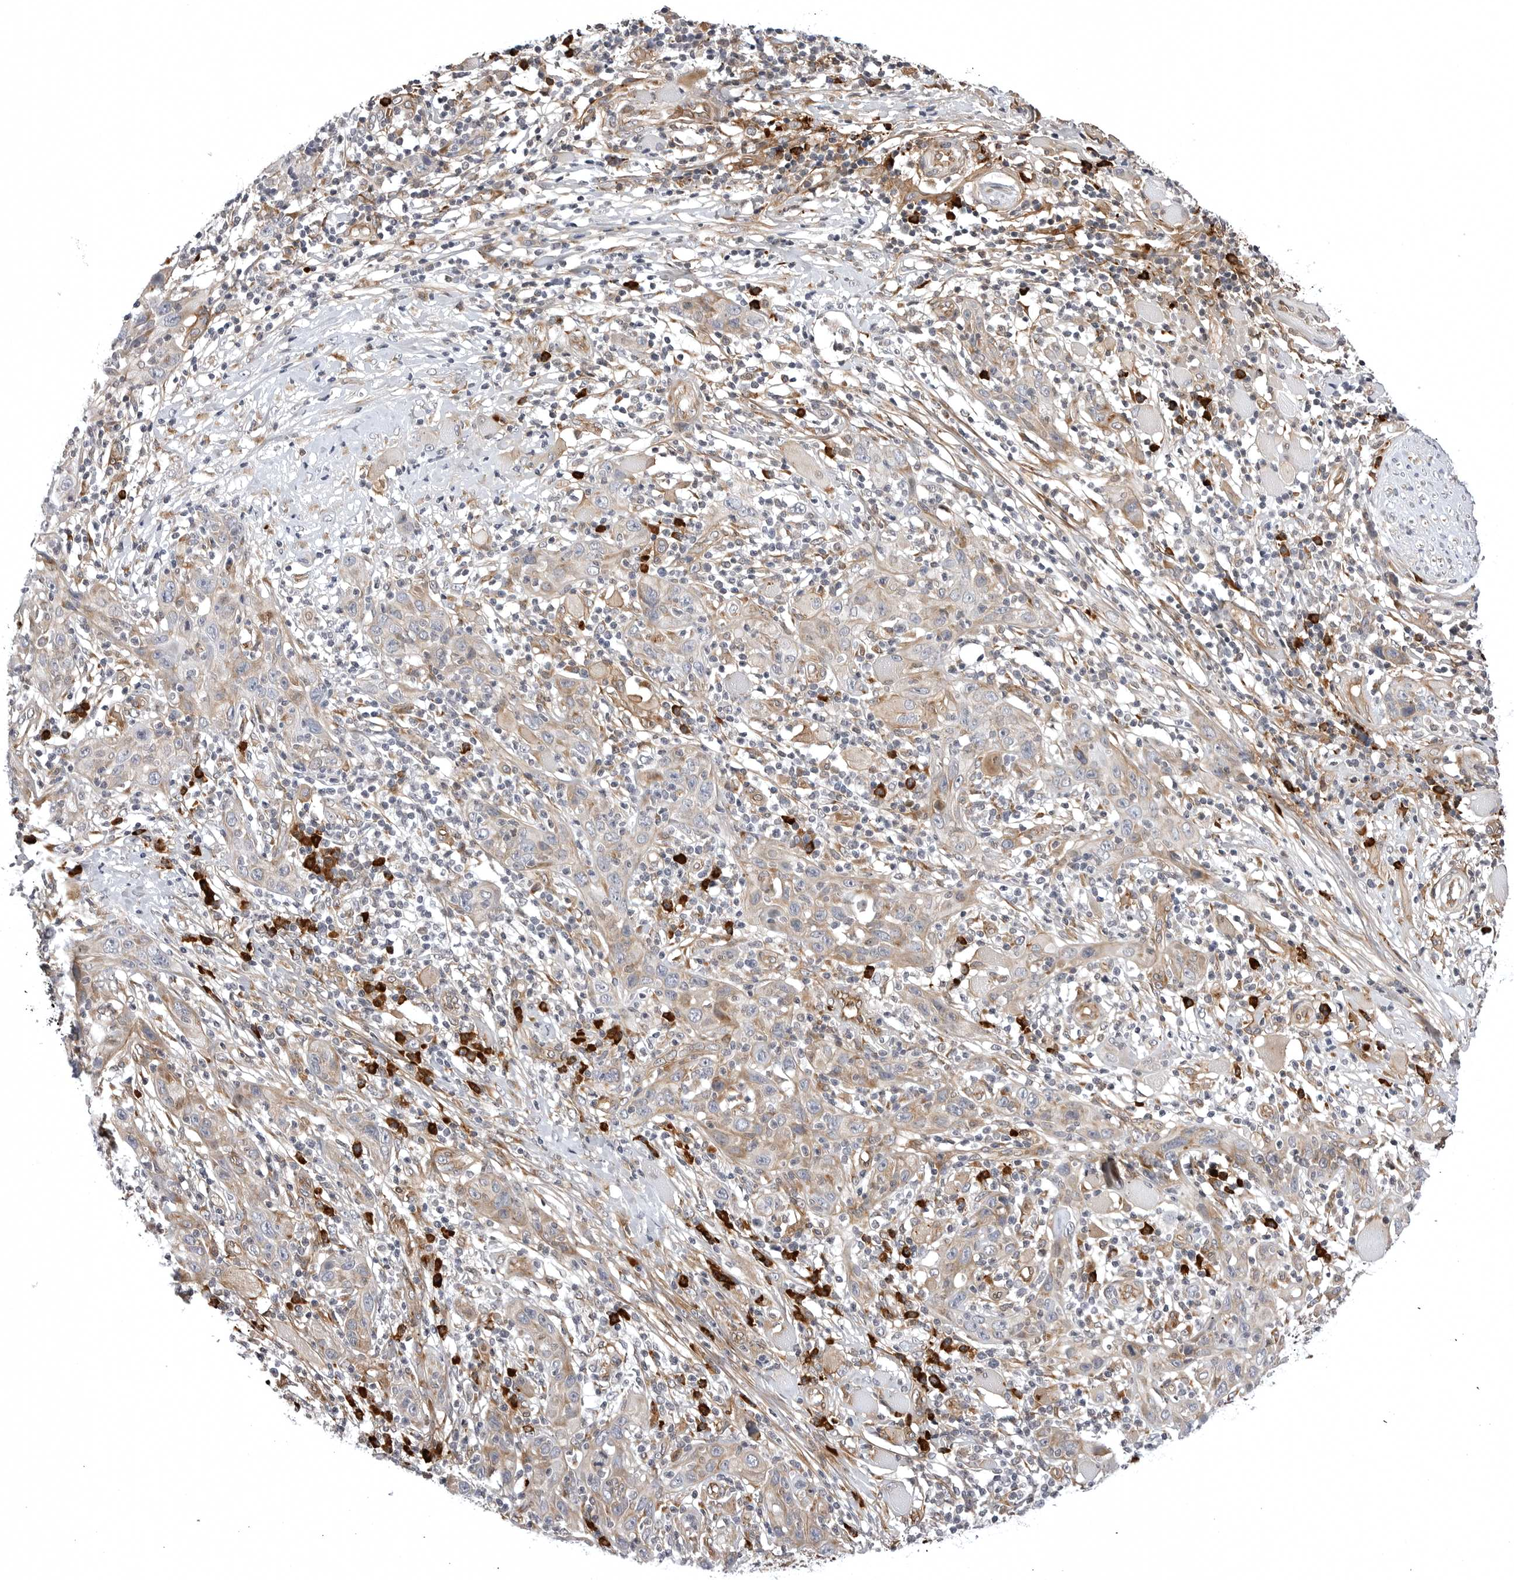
{"staining": {"intensity": "weak", "quantity": ">75%", "location": "cytoplasmic/membranous"}, "tissue": "skin cancer", "cell_type": "Tumor cells", "image_type": "cancer", "snomed": [{"axis": "morphology", "description": "Squamous cell carcinoma, NOS"}, {"axis": "topography", "description": "Skin"}], "caption": "Protein staining shows weak cytoplasmic/membranous positivity in about >75% of tumor cells in squamous cell carcinoma (skin).", "gene": "ARL5A", "patient": {"sex": "female", "age": 88}}